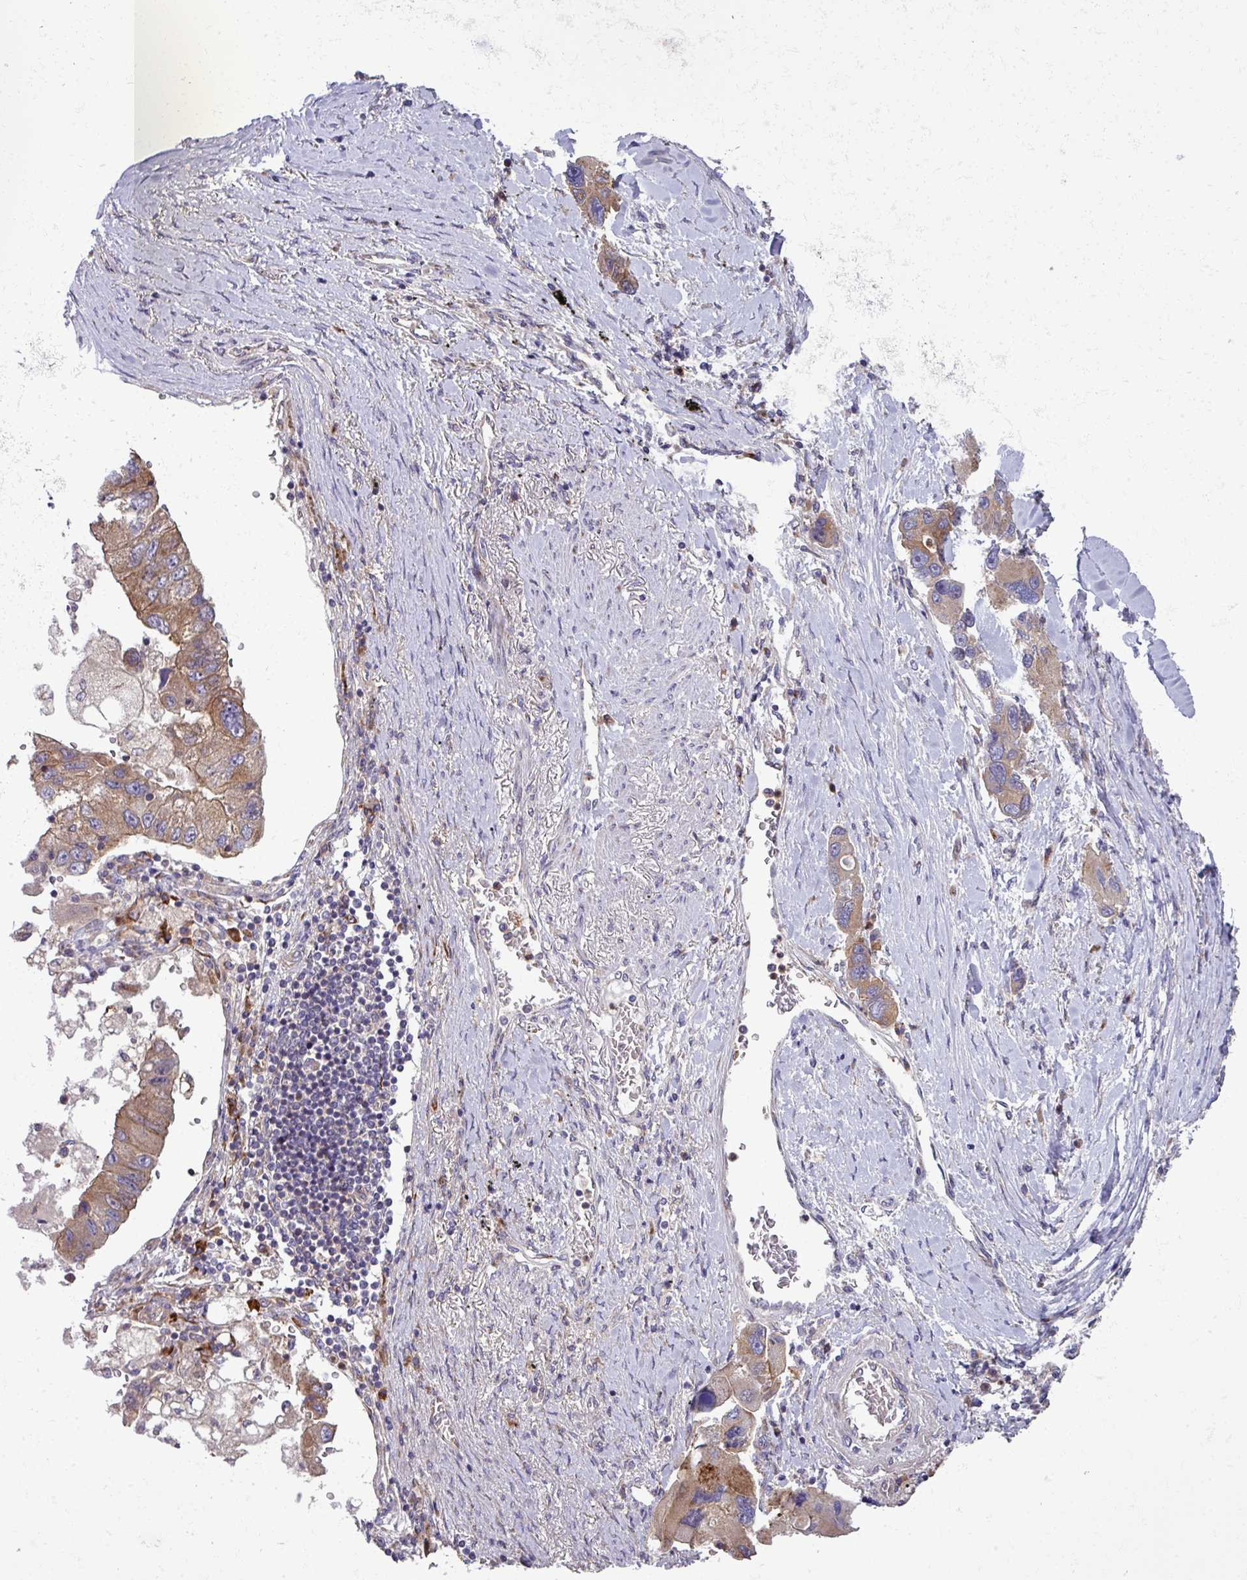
{"staining": {"intensity": "moderate", "quantity": ">75%", "location": "cytoplasmic/membranous"}, "tissue": "lung cancer", "cell_type": "Tumor cells", "image_type": "cancer", "snomed": [{"axis": "morphology", "description": "Adenocarcinoma, NOS"}, {"axis": "topography", "description": "Lung"}], "caption": "Immunohistochemistry staining of lung cancer, which reveals medium levels of moderate cytoplasmic/membranous positivity in approximately >75% of tumor cells indicating moderate cytoplasmic/membranous protein expression. The staining was performed using DAB (brown) for protein detection and nuclei were counterstained in hematoxylin (blue).", "gene": "RAB19", "patient": {"sex": "female", "age": 54}}